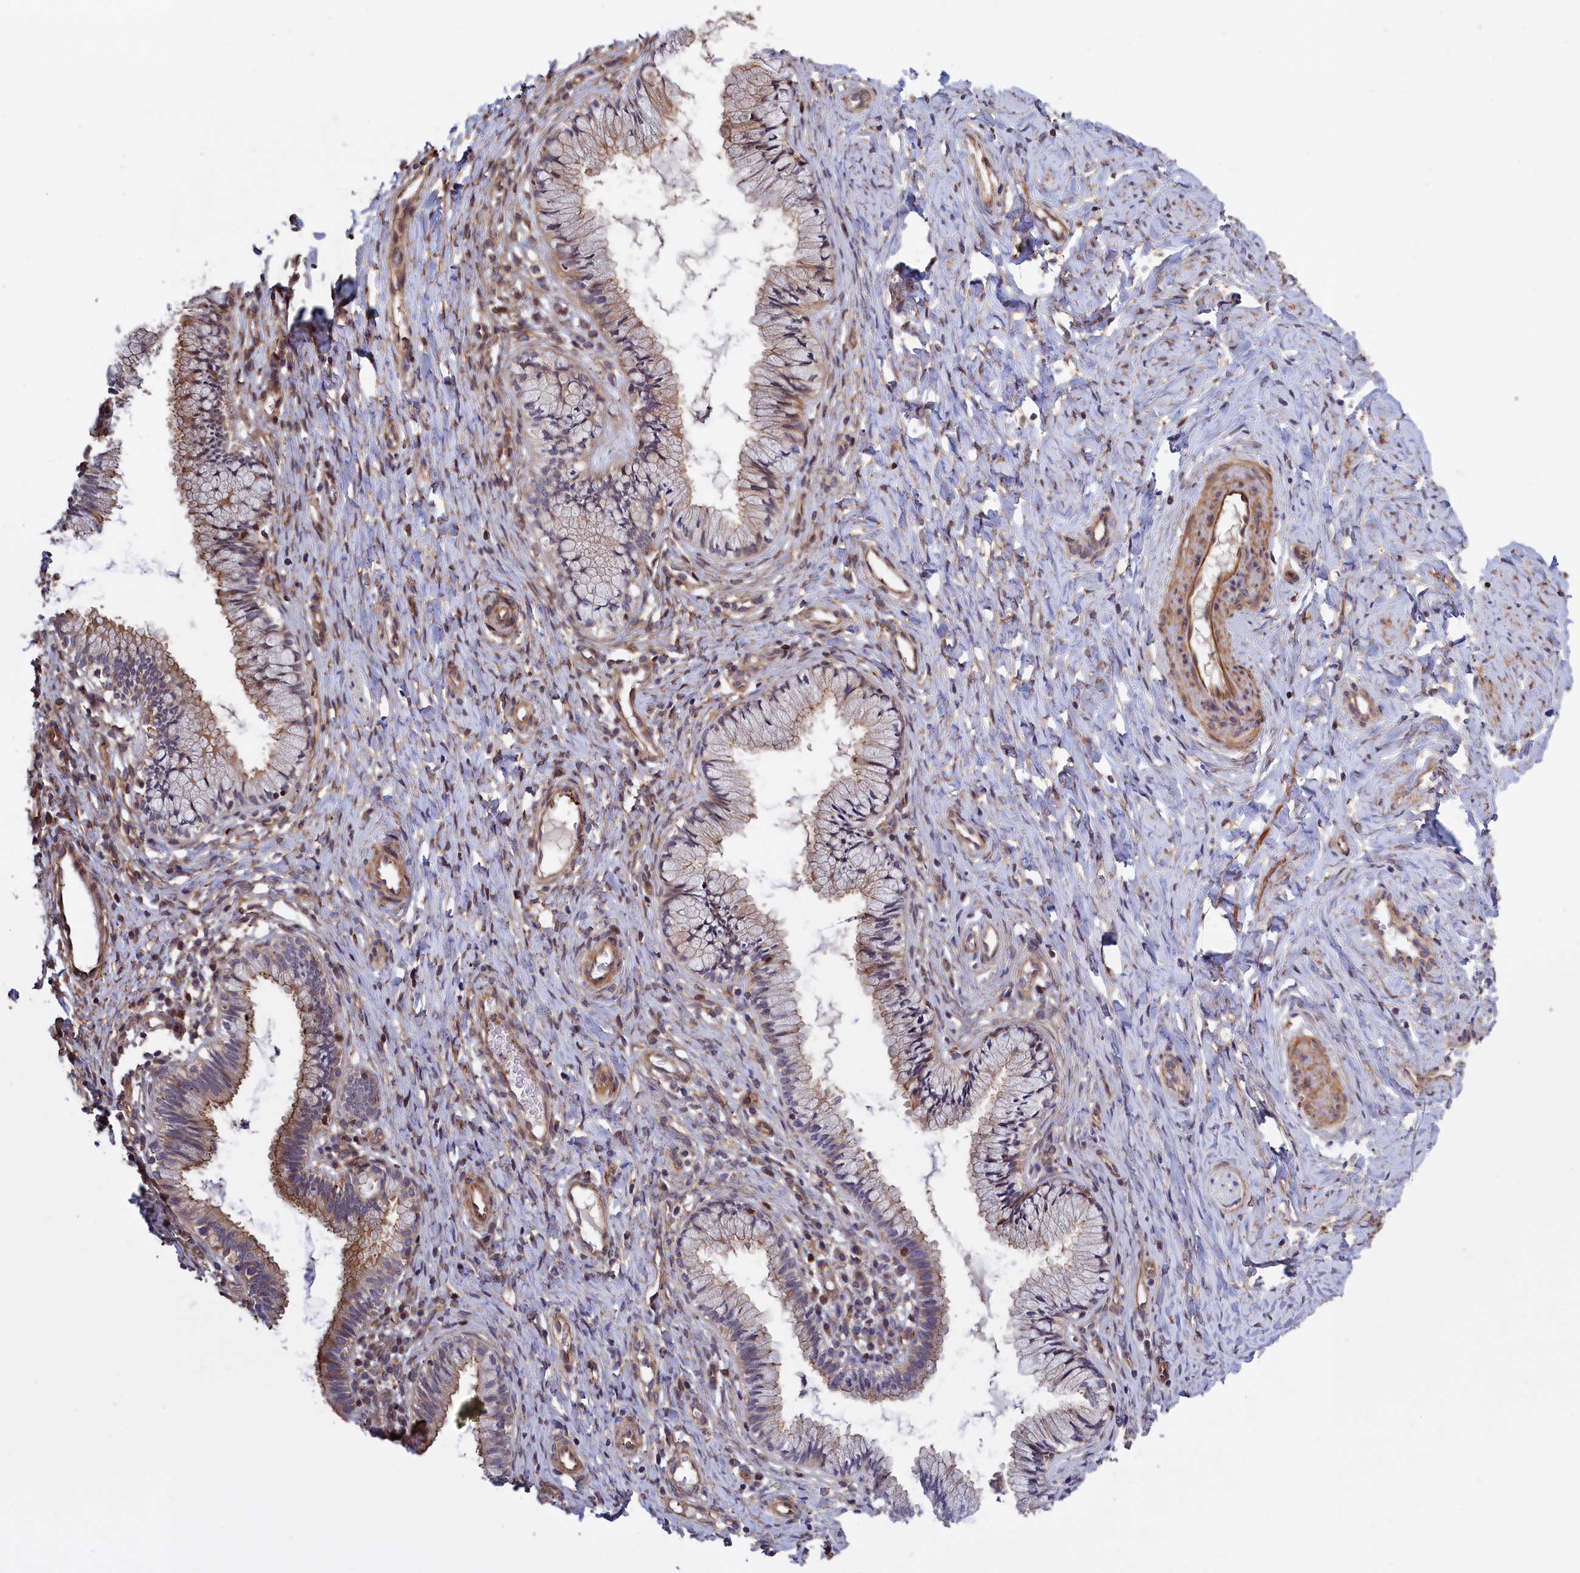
{"staining": {"intensity": "weak", "quantity": "25%-75%", "location": "cytoplasmic/membranous"}, "tissue": "cervix", "cell_type": "Glandular cells", "image_type": "normal", "snomed": [{"axis": "morphology", "description": "Normal tissue, NOS"}, {"axis": "topography", "description": "Cervix"}], "caption": "Unremarkable cervix reveals weak cytoplasmic/membranous expression in approximately 25%-75% of glandular cells, visualized by immunohistochemistry.", "gene": "ANKRD27", "patient": {"sex": "female", "age": 27}}